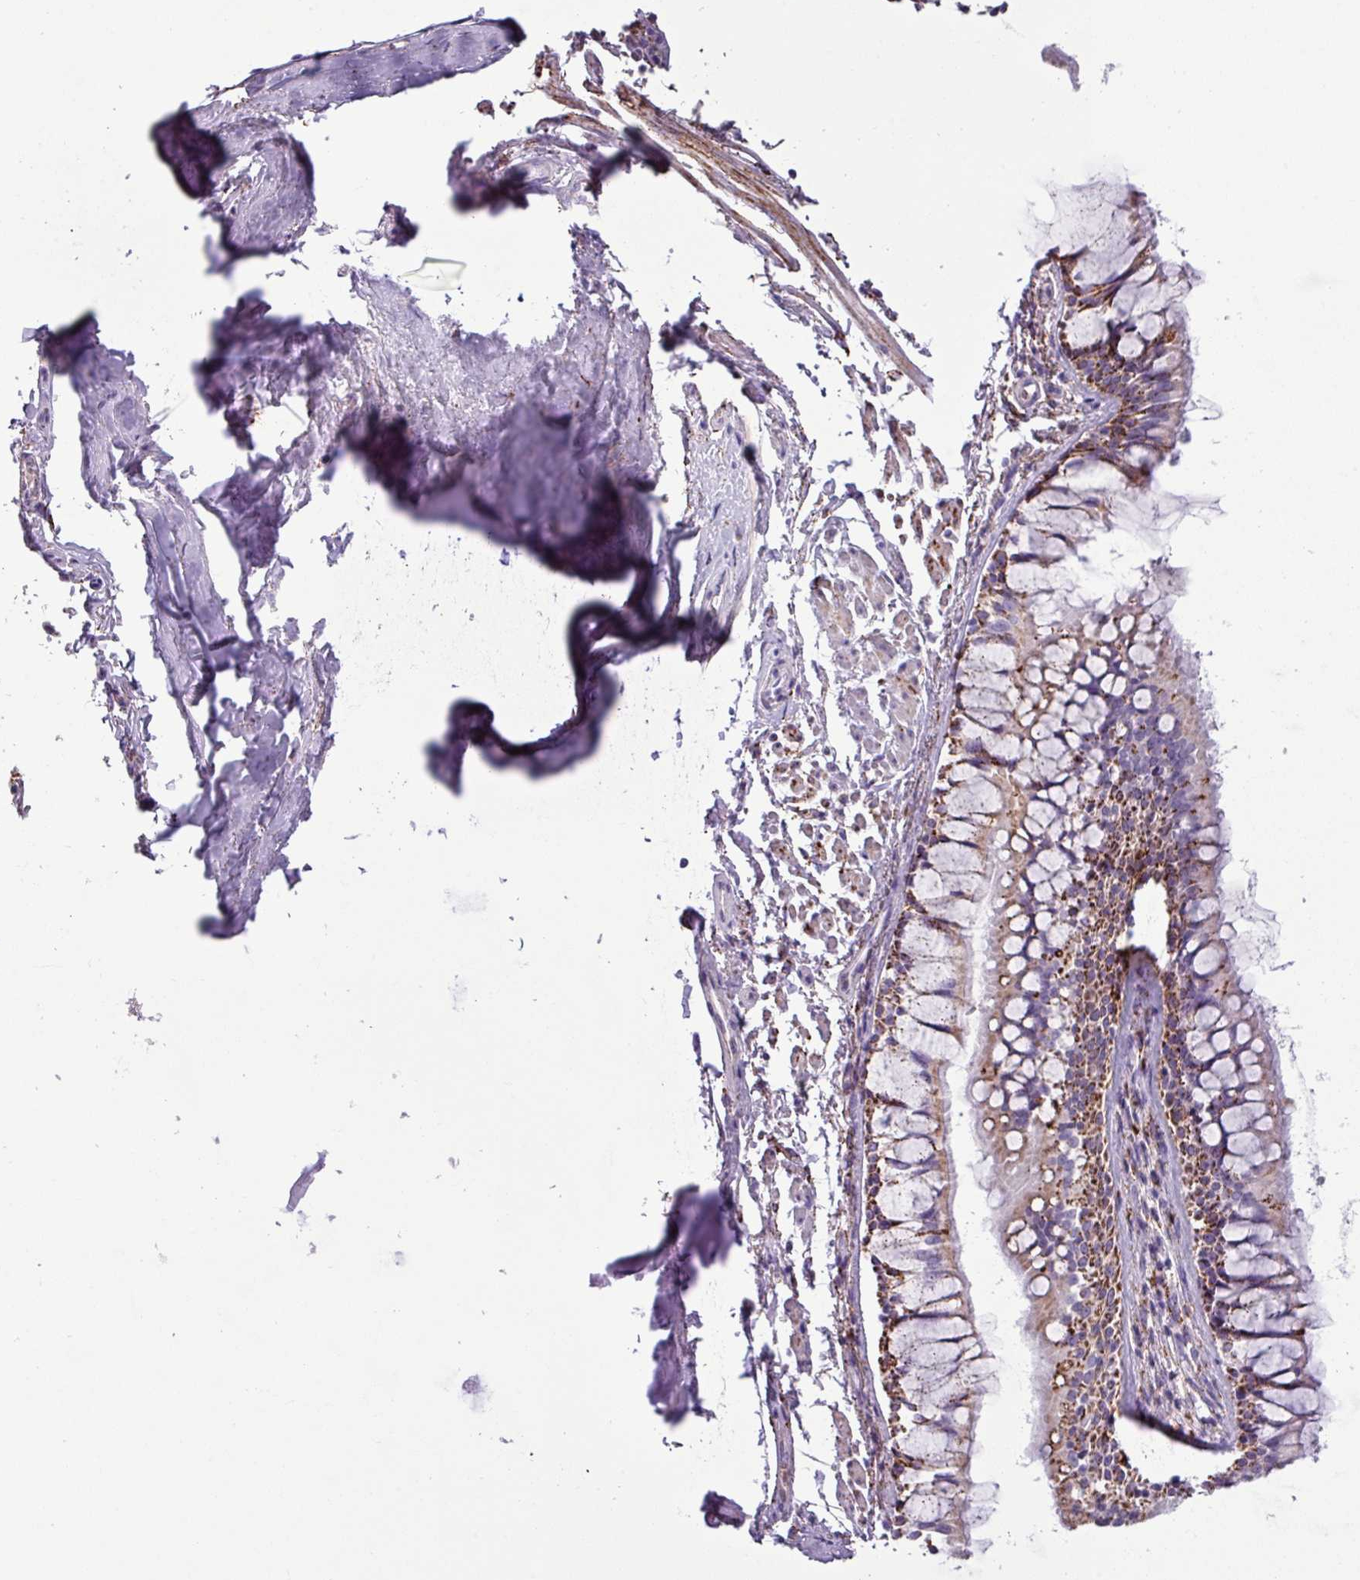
{"staining": {"intensity": "strong", "quantity": ">75%", "location": "cytoplasmic/membranous"}, "tissue": "bronchus", "cell_type": "Respiratory epithelial cells", "image_type": "normal", "snomed": [{"axis": "morphology", "description": "Normal tissue, NOS"}, {"axis": "topography", "description": "Bronchus"}], "caption": "A high-resolution micrograph shows immunohistochemistry (IHC) staining of normal bronchus, which exhibits strong cytoplasmic/membranous staining in approximately >75% of respiratory epithelial cells.", "gene": "ZNF667", "patient": {"sex": "male", "age": 70}}